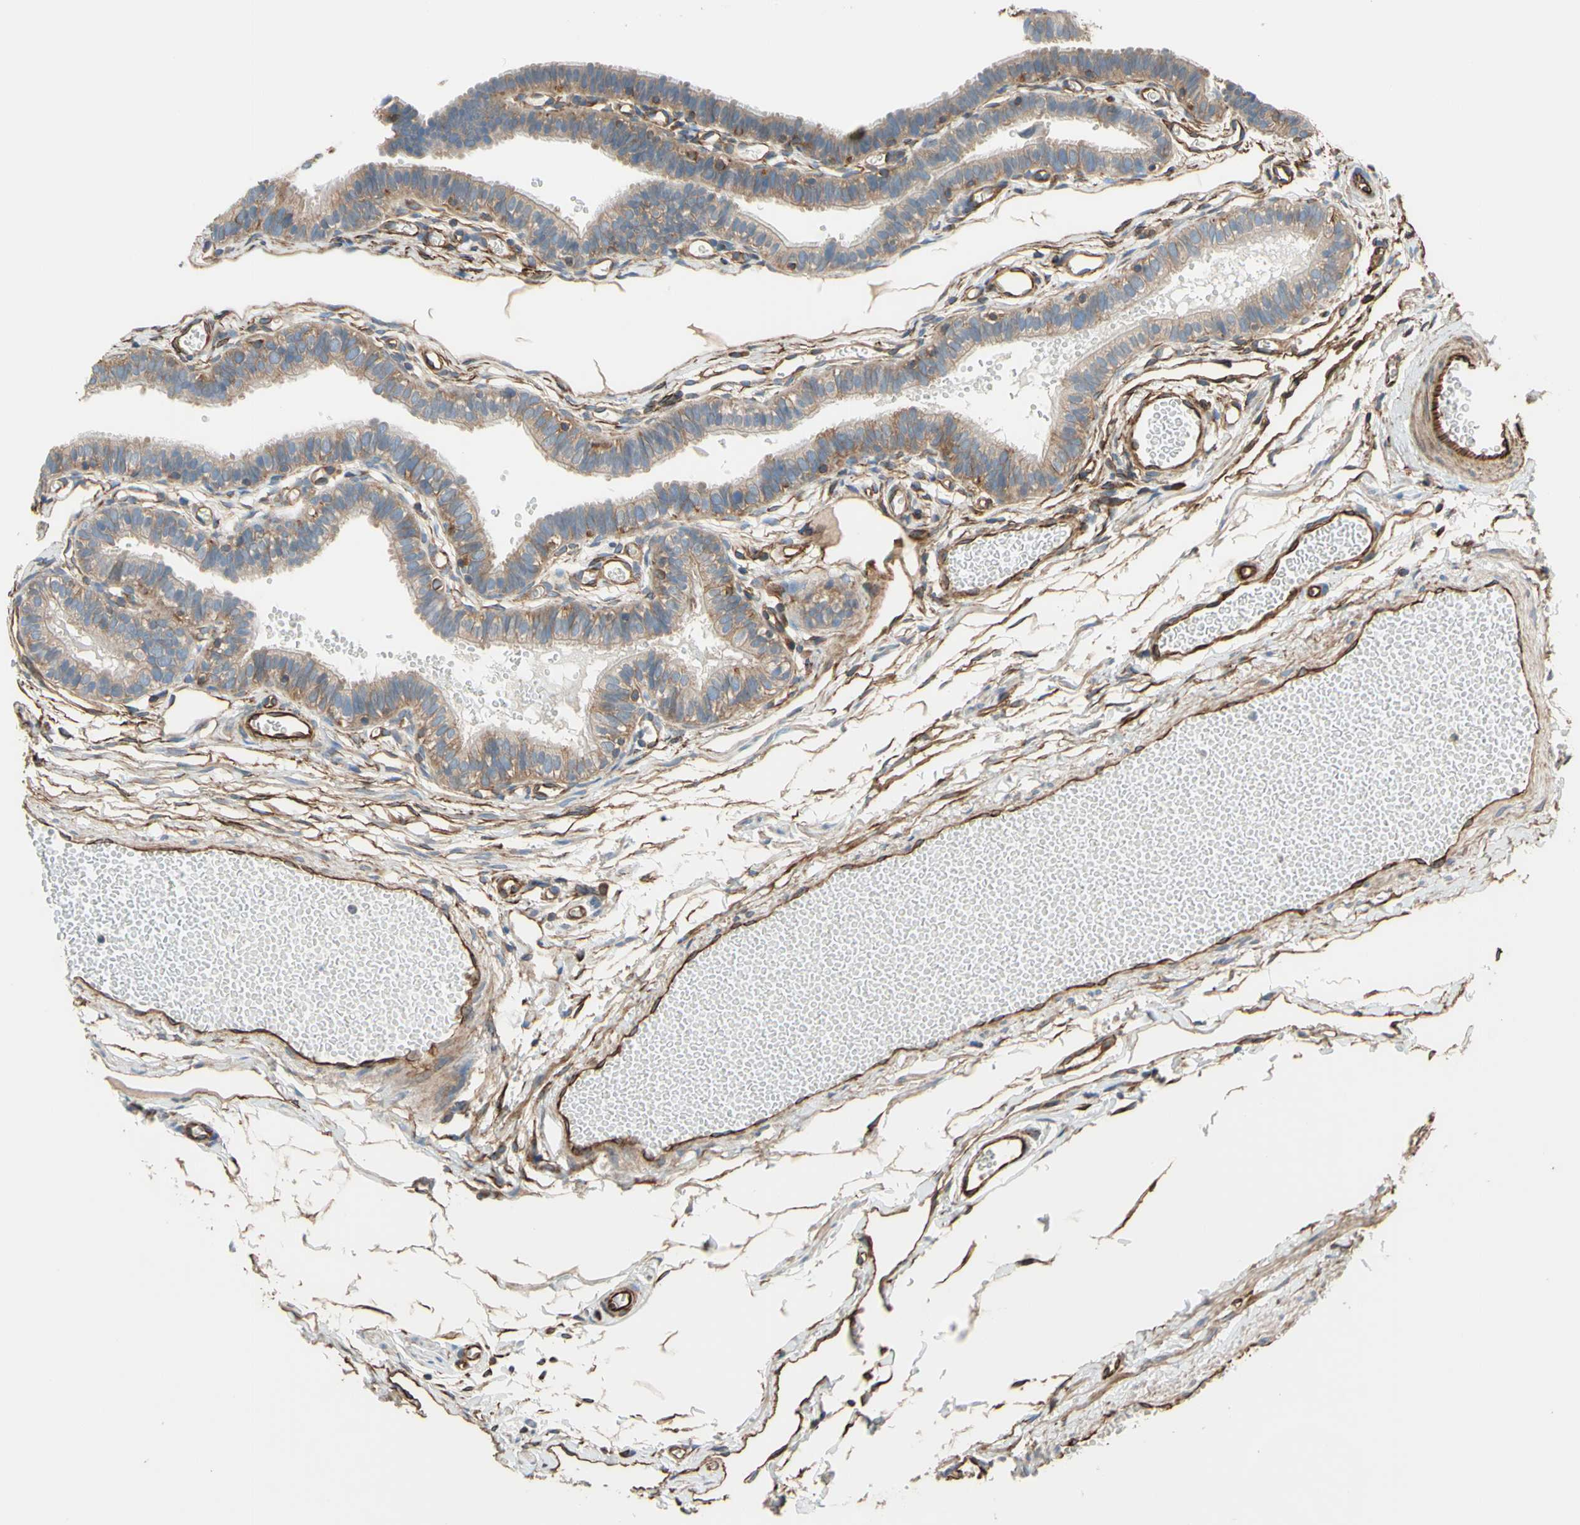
{"staining": {"intensity": "moderate", "quantity": ">75%", "location": "cytoplasmic/membranous"}, "tissue": "fallopian tube", "cell_type": "Glandular cells", "image_type": "normal", "snomed": [{"axis": "morphology", "description": "Normal tissue, NOS"}, {"axis": "topography", "description": "Fallopian tube"}, {"axis": "topography", "description": "Placenta"}], "caption": "Glandular cells display medium levels of moderate cytoplasmic/membranous positivity in about >75% of cells in benign human fallopian tube.", "gene": "TRAF2", "patient": {"sex": "female", "age": 34}}